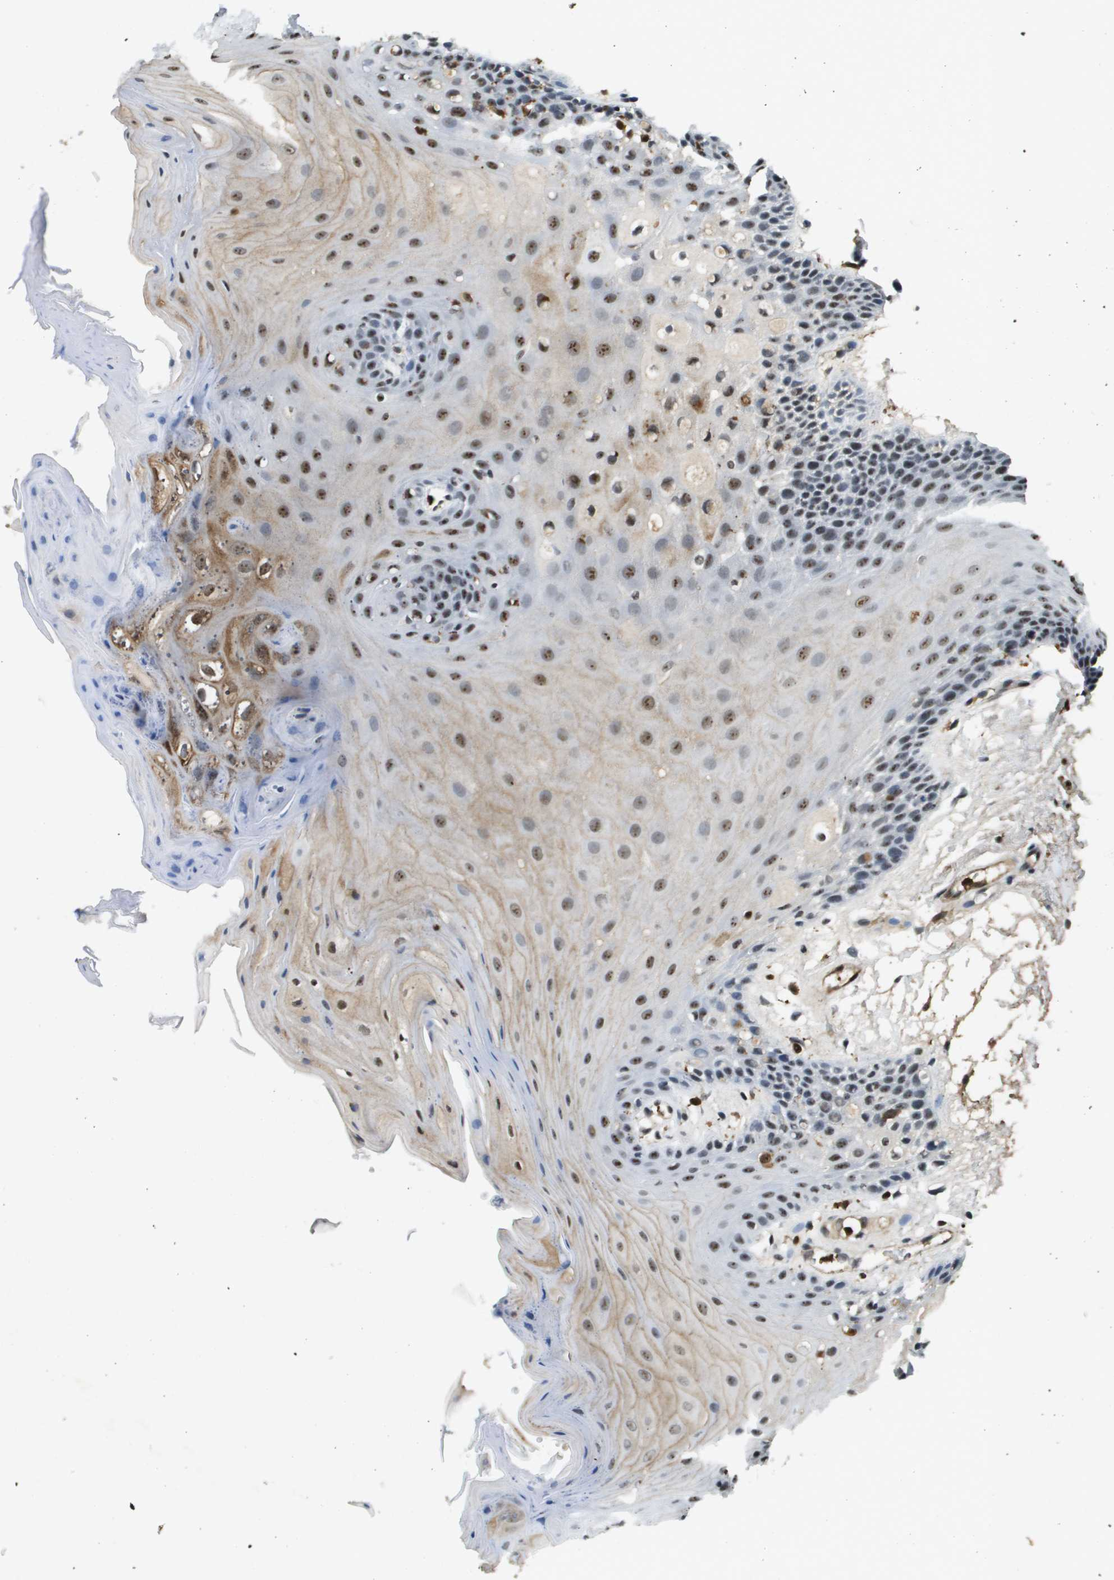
{"staining": {"intensity": "strong", "quantity": "25%-75%", "location": "nuclear"}, "tissue": "oral mucosa", "cell_type": "Squamous epithelial cells", "image_type": "normal", "snomed": [{"axis": "morphology", "description": "Normal tissue, NOS"}, {"axis": "morphology", "description": "Squamous cell carcinoma, NOS"}, {"axis": "topography", "description": "Oral tissue"}, {"axis": "topography", "description": "Head-Neck"}], "caption": "Immunohistochemistry (IHC) histopathology image of normal oral mucosa: human oral mucosa stained using immunohistochemistry reveals high levels of strong protein expression localized specifically in the nuclear of squamous epithelial cells, appearing as a nuclear brown color.", "gene": "EP400", "patient": {"sex": "male", "age": 71}}